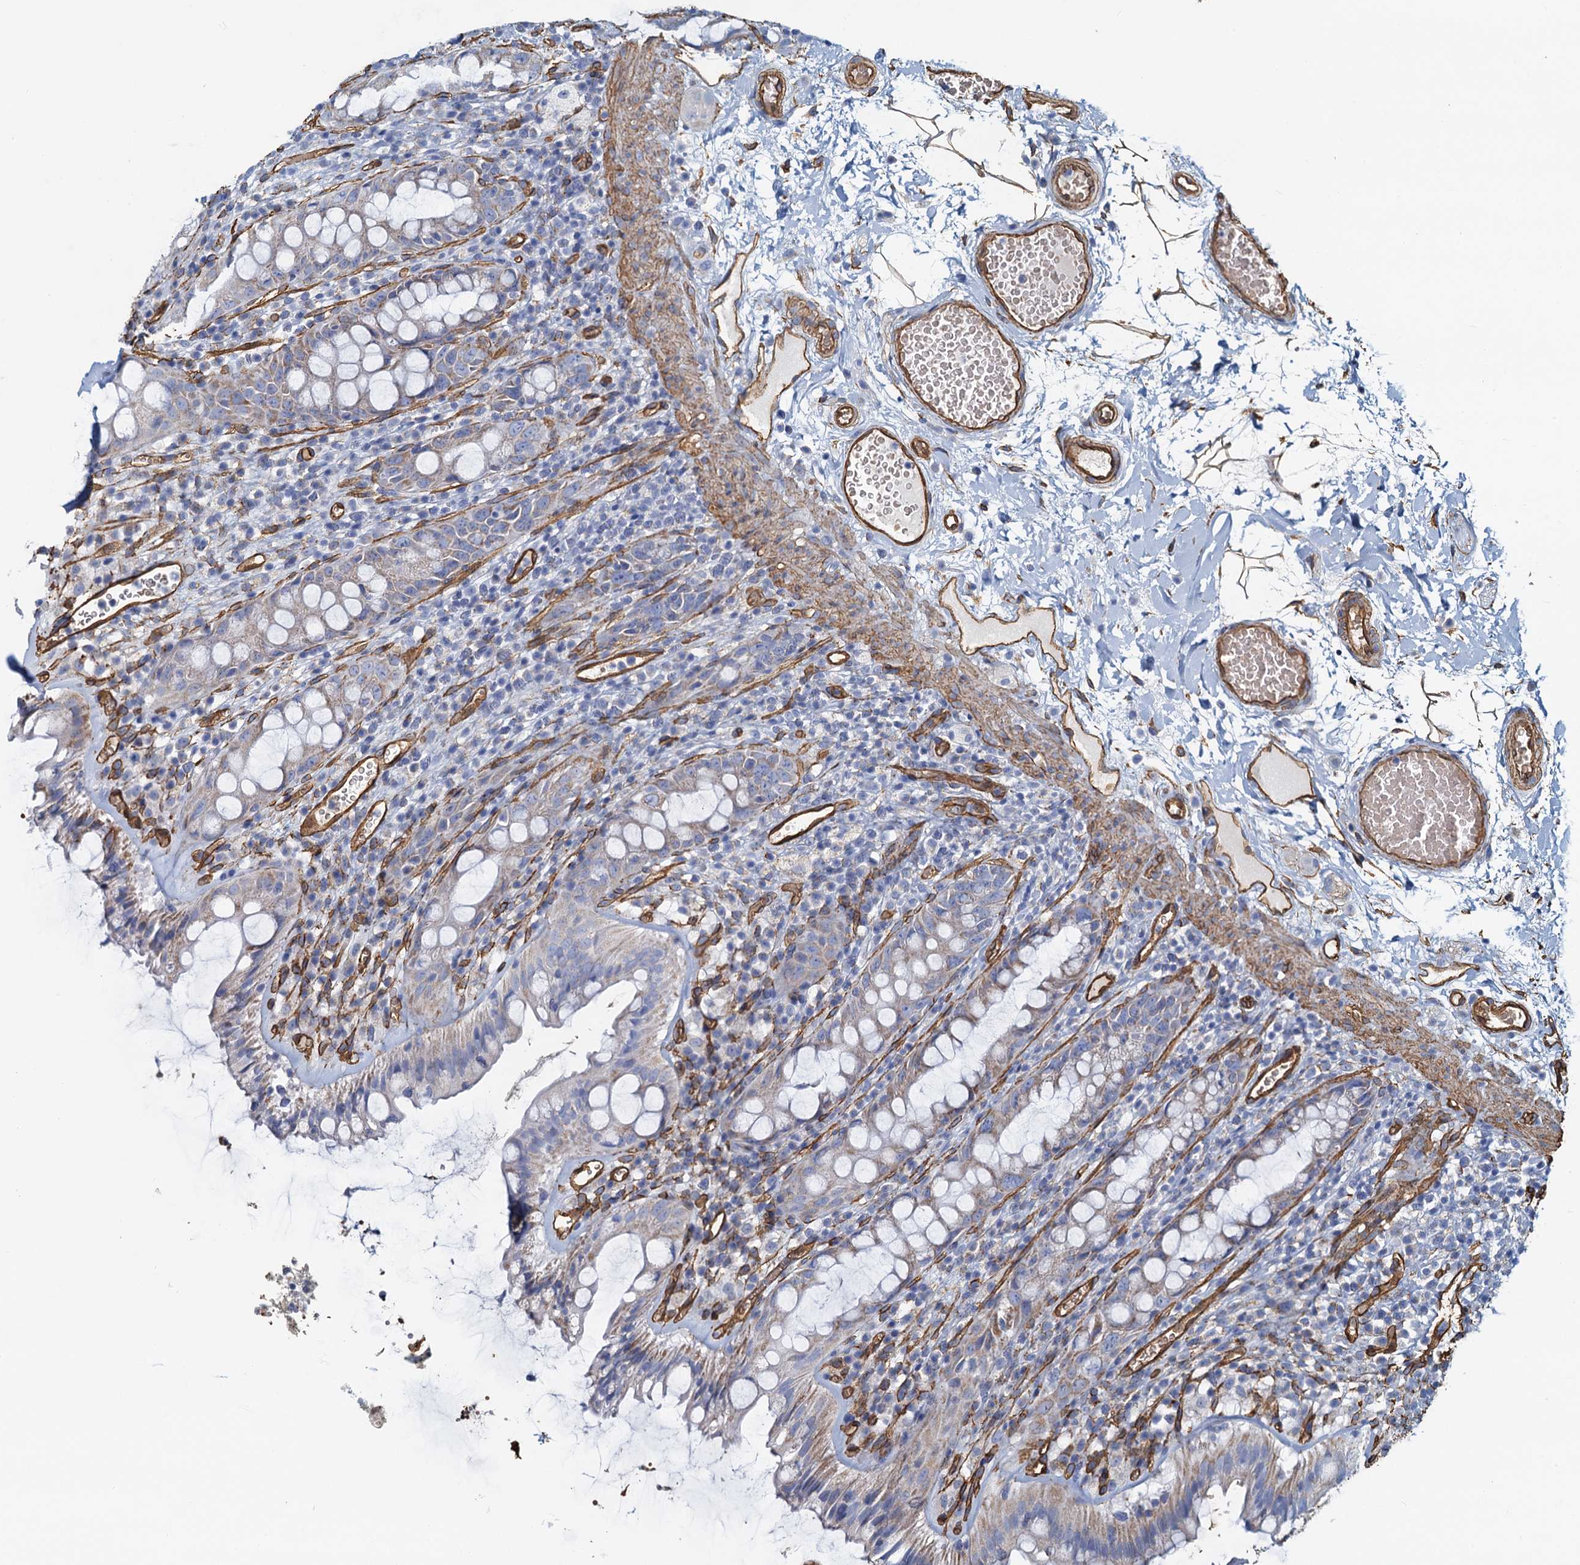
{"staining": {"intensity": "negative", "quantity": "none", "location": "none"}, "tissue": "rectum", "cell_type": "Glandular cells", "image_type": "normal", "snomed": [{"axis": "morphology", "description": "Normal tissue, NOS"}, {"axis": "topography", "description": "Rectum"}], "caption": "There is no significant expression in glandular cells of rectum. The staining is performed using DAB brown chromogen with nuclei counter-stained in using hematoxylin.", "gene": "DGKG", "patient": {"sex": "female", "age": 57}}